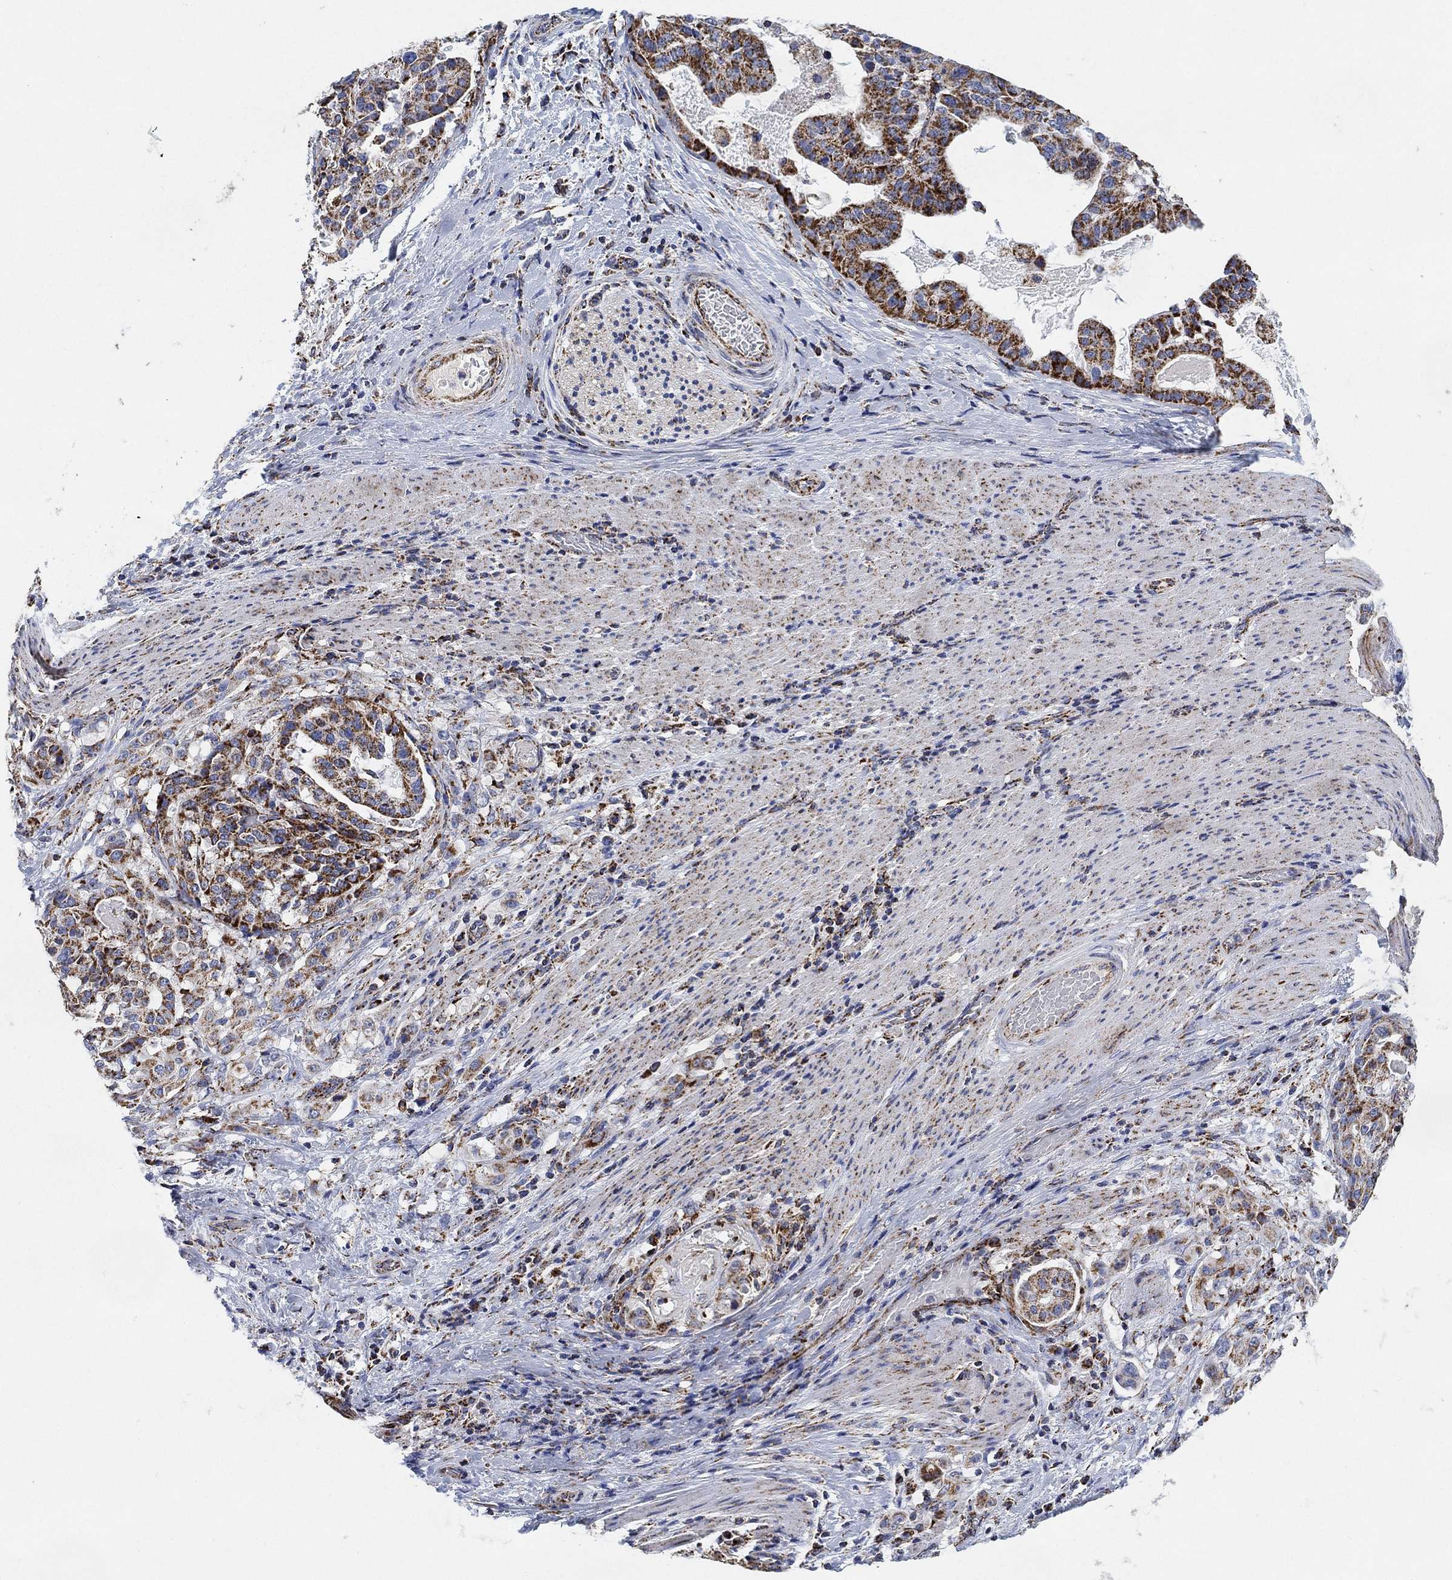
{"staining": {"intensity": "strong", "quantity": "<25%", "location": "cytoplasmic/membranous"}, "tissue": "stomach cancer", "cell_type": "Tumor cells", "image_type": "cancer", "snomed": [{"axis": "morphology", "description": "Adenocarcinoma, NOS"}, {"axis": "topography", "description": "Stomach"}], "caption": "A high-resolution histopathology image shows immunohistochemistry staining of stomach cancer (adenocarcinoma), which displays strong cytoplasmic/membranous expression in approximately <25% of tumor cells. The protein is shown in brown color, while the nuclei are stained blue.", "gene": "NDUFS3", "patient": {"sex": "male", "age": 48}}